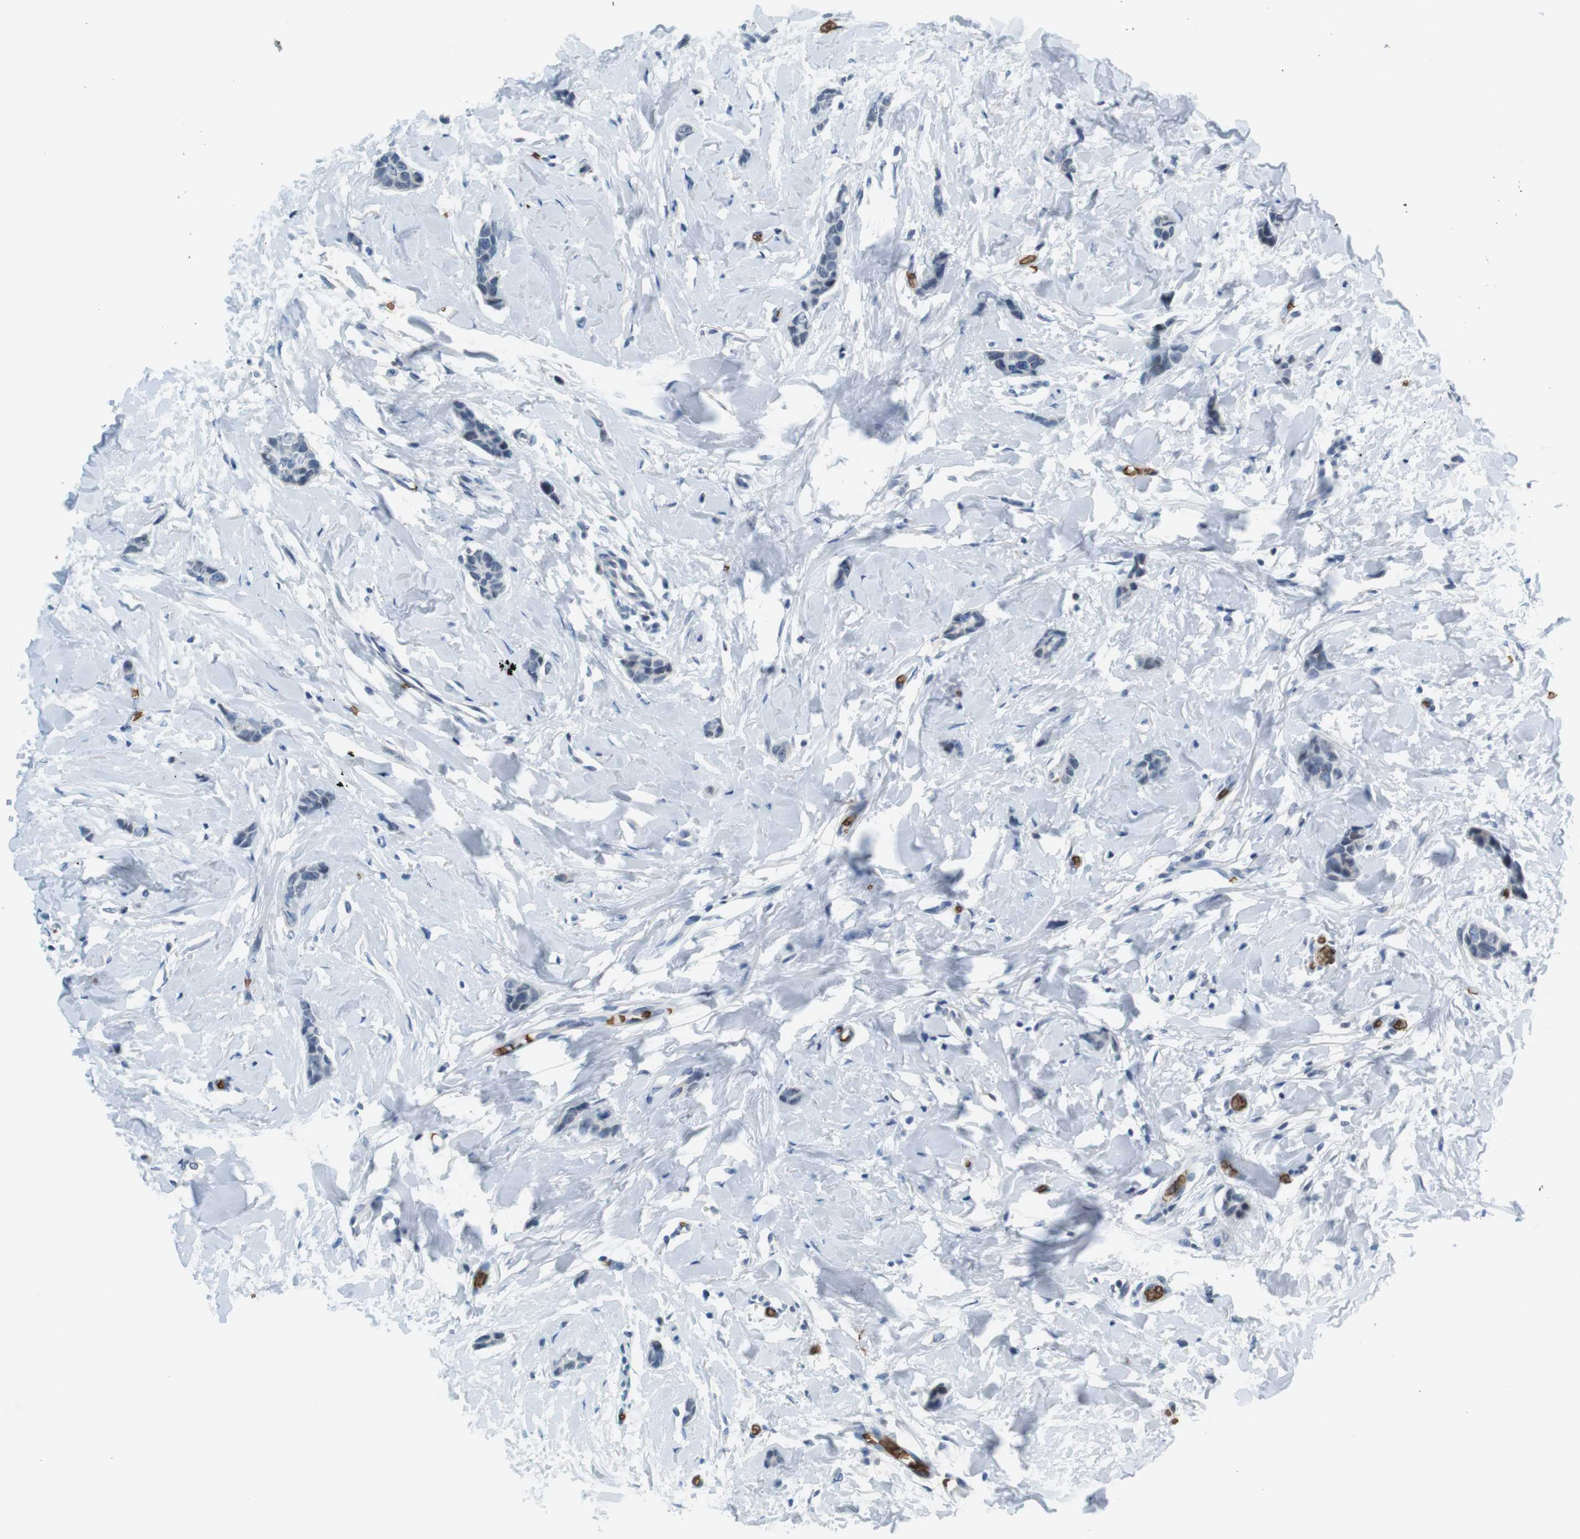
{"staining": {"intensity": "negative", "quantity": "none", "location": "none"}, "tissue": "breast cancer", "cell_type": "Tumor cells", "image_type": "cancer", "snomed": [{"axis": "morphology", "description": "Lobular carcinoma"}, {"axis": "topography", "description": "Skin"}, {"axis": "topography", "description": "Breast"}], "caption": "This is an IHC micrograph of human lobular carcinoma (breast). There is no staining in tumor cells.", "gene": "SLC4A1", "patient": {"sex": "female", "age": 46}}